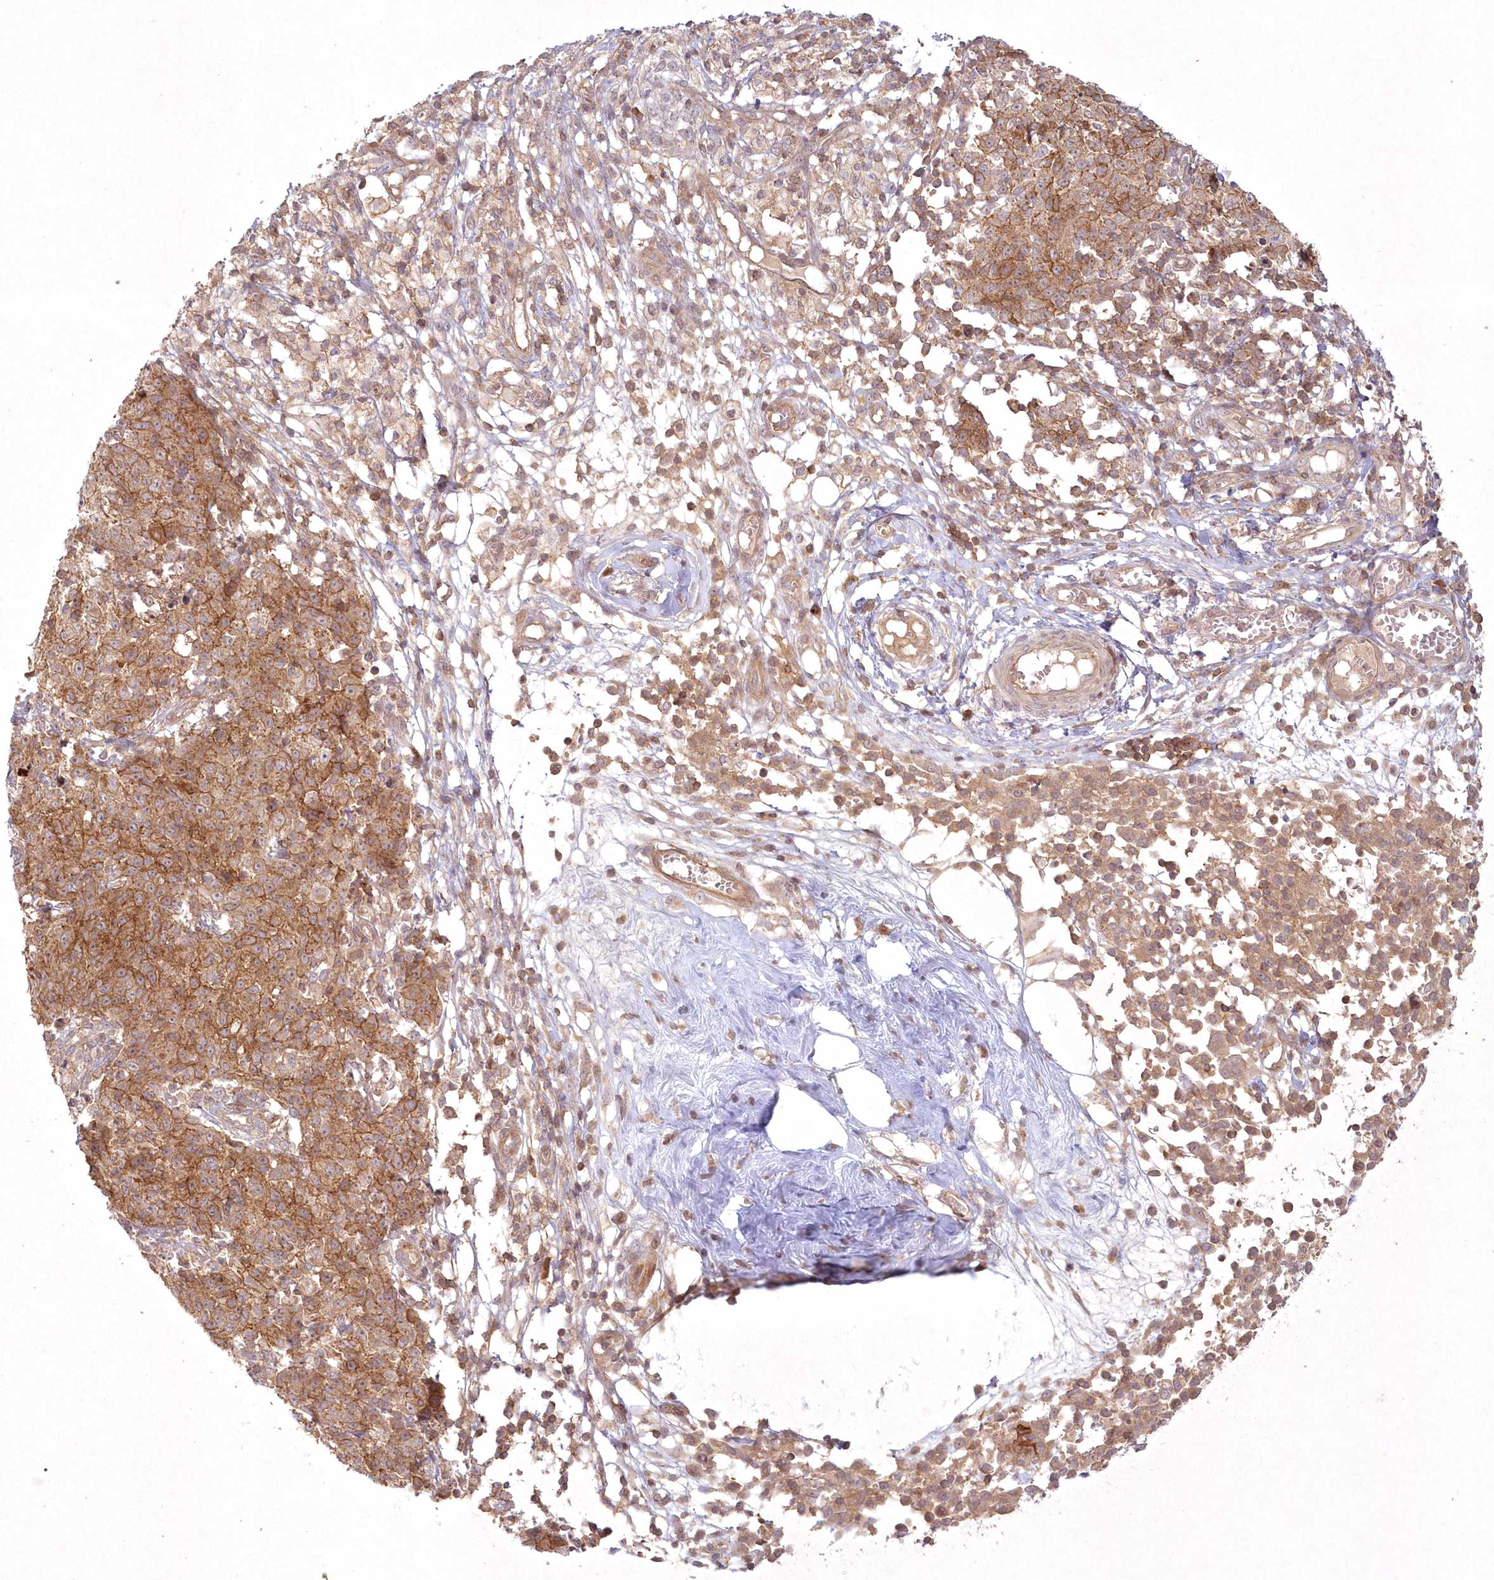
{"staining": {"intensity": "strong", "quantity": ">75%", "location": "cytoplasmic/membranous,nuclear"}, "tissue": "ovarian cancer", "cell_type": "Tumor cells", "image_type": "cancer", "snomed": [{"axis": "morphology", "description": "Carcinoma, endometroid"}, {"axis": "topography", "description": "Ovary"}], "caption": "Ovarian cancer (endometroid carcinoma) was stained to show a protein in brown. There is high levels of strong cytoplasmic/membranous and nuclear staining in about >75% of tumor cells.", "gene": "TOGARAM2", "patient": {"sex": "female", "age": 42}}